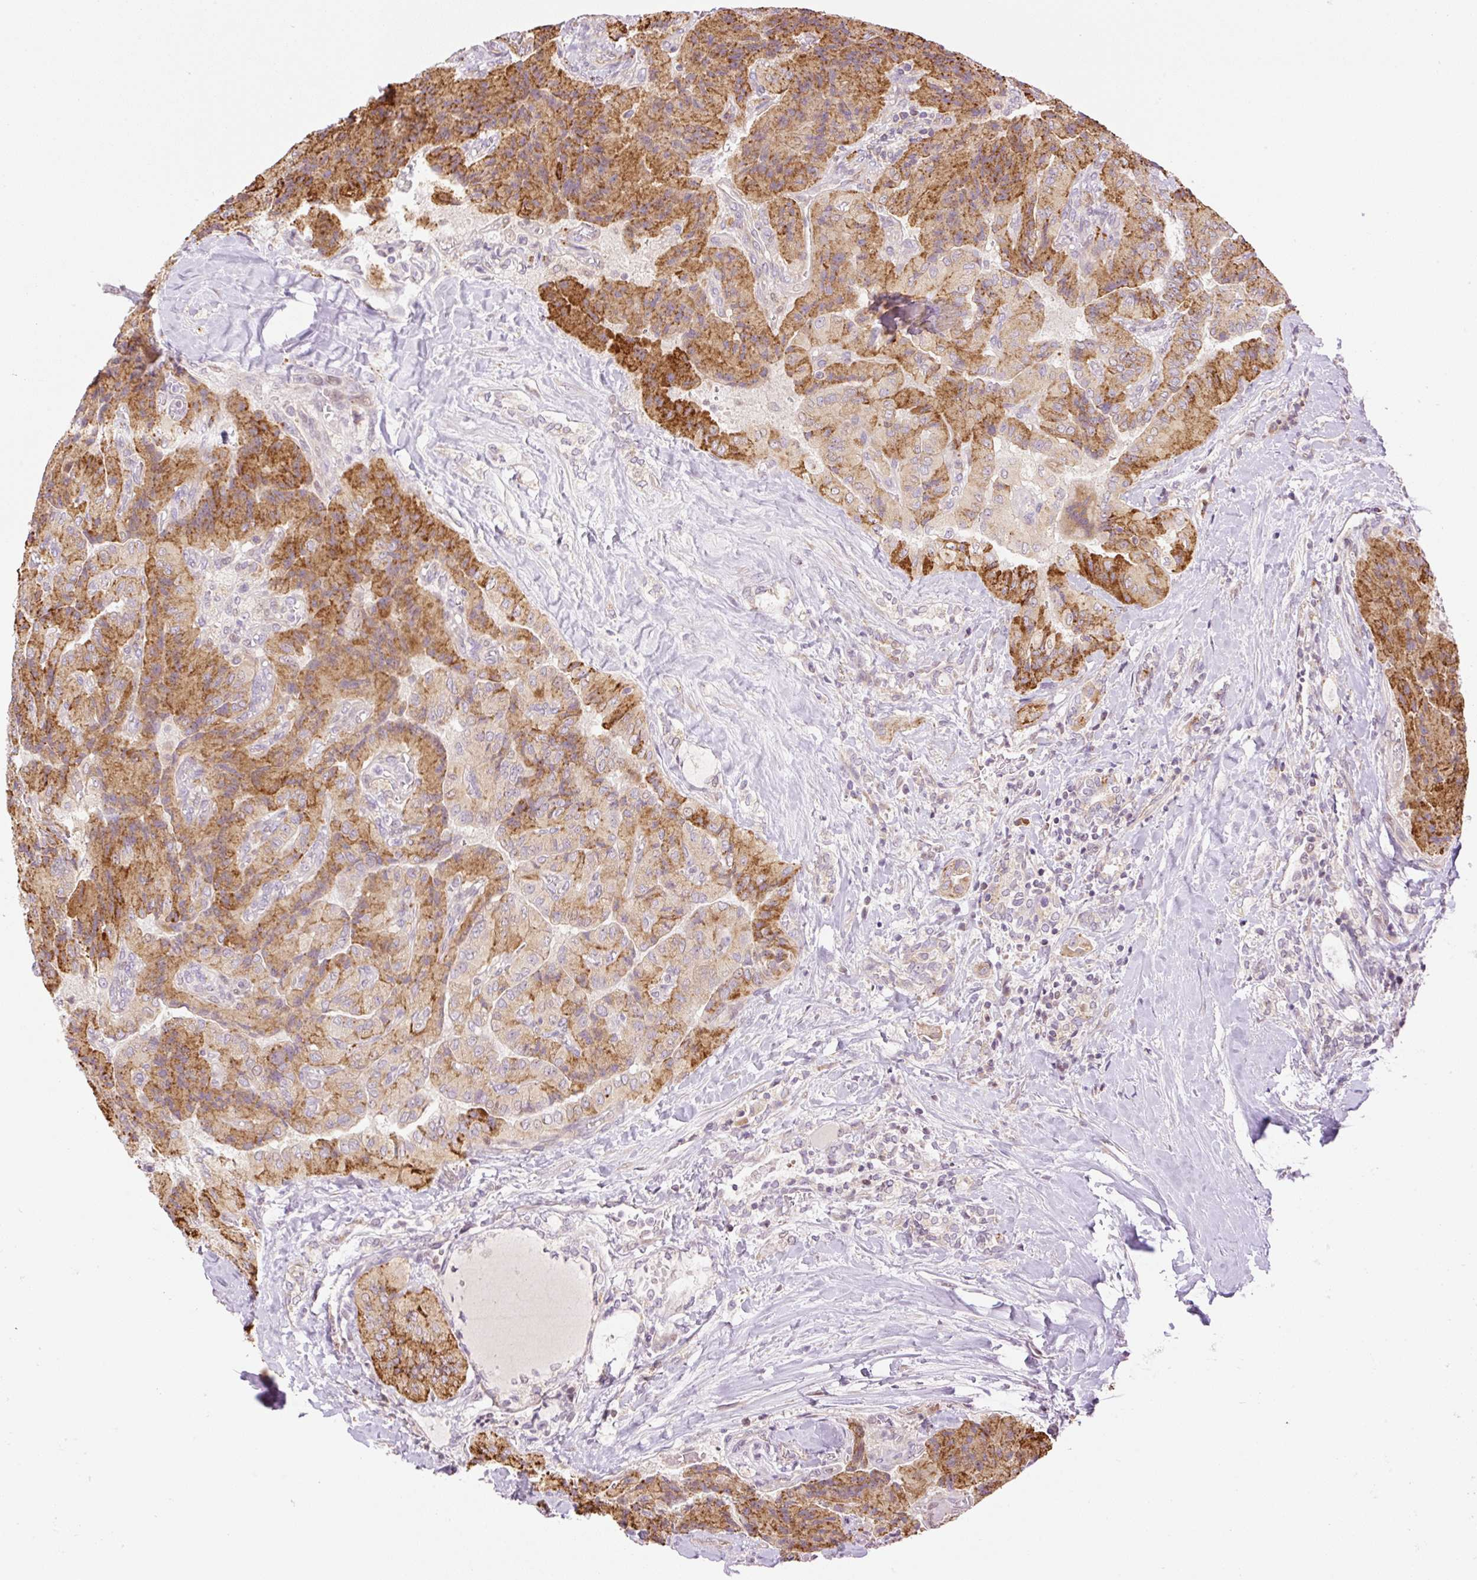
{"staining": {"intensity": "strong", "quantity": "25%-75%", "location": "cytoplasmic/membranous"}, "tissue": "thyroid cancer", "cell_type": "Tumor cells", "image_type": "cancer", "snomed": [{"axis": "morphology", "description": "Normal tissue, NOS"}, {"axis": "morphology", "description": "Papillary adenocarcinoma, NOS"}, {"axis": "topography", "description": "Thyroid gland"}], "caption": "Immunohistochemistry (IHC) (DAB (3,3'-diaminobenzidine)) staining of thyroid papillary adenocarcinoma shows strong cytoplasmic/membranous protein positivity in about 25%-75% of tumor cells.", "gene": "ZNF394", "patient": {"sex": "female", "age": 59}}